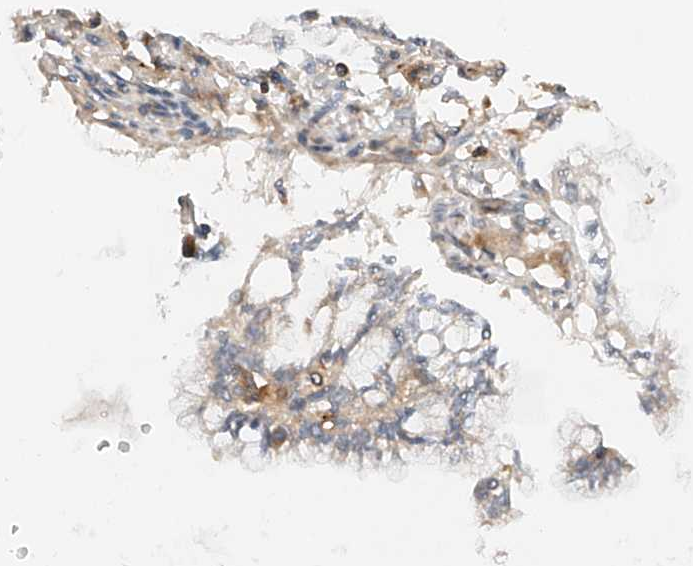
{"staining": {"intensity": "weak", "quantity": "<25%", "location": "cytoplasmic/membranous"}, "tissue": "lung cancer", "cell_type": "Tumor cells", "image_type": "cancer", "snomed": [{"axis": "morphology", "description": "Adenocarcinoma, NOS"}, {"axis": "topography", "description": "Lung"}], "caption": "Immunohistochemistry (IHC) of human adenocarcinoma (lung) reveals no expression in tumor cells. Brightfield microscopy of immunohistochemistry (IHC) stained with DAB (brown) and hematoxylin (blue), captured at high magnification.", "gene": "MFN2", "patient": {"sex": "female", "age": 70}}